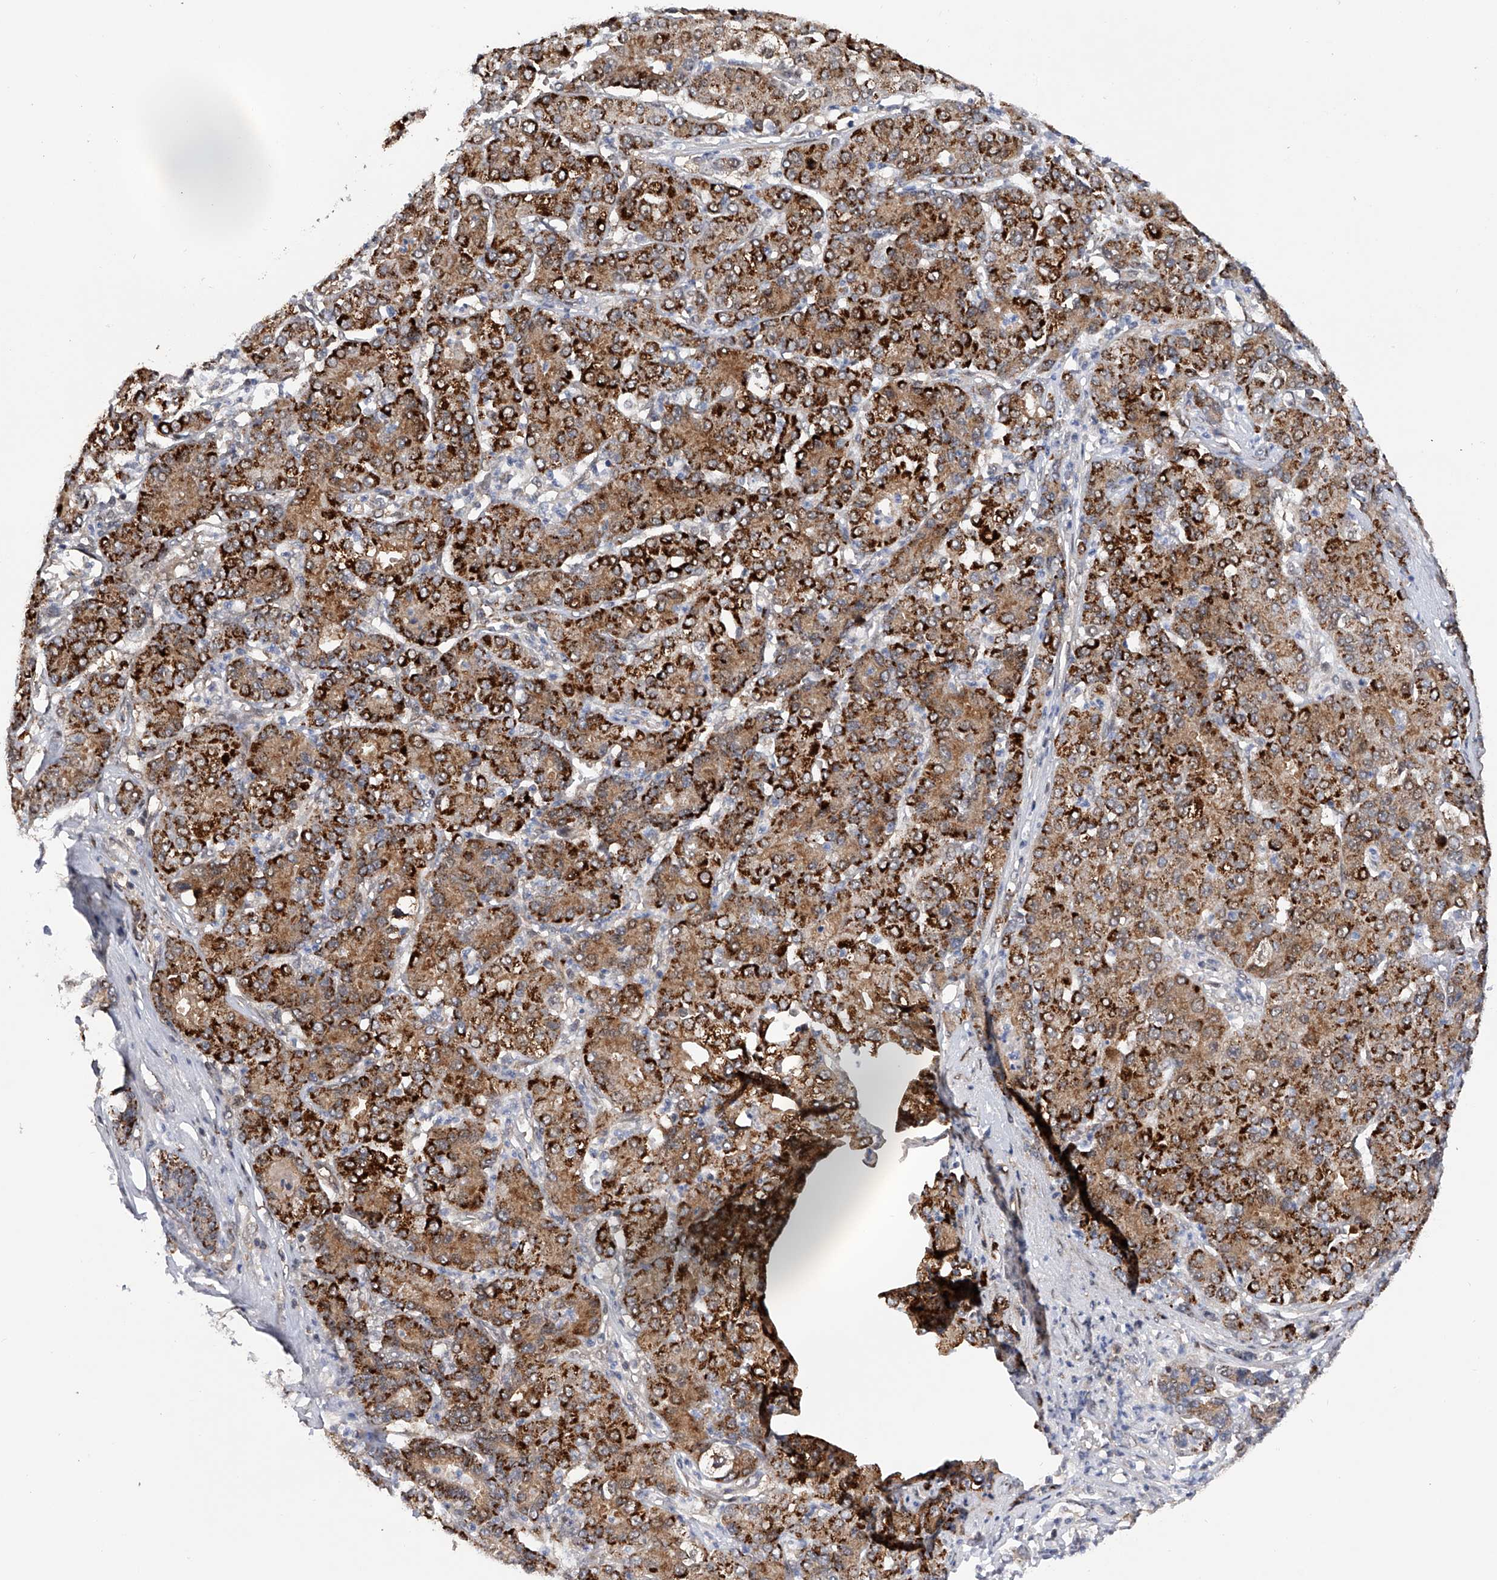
{"staining": {"intensity": "strong", "quantity": "25%-75%", "location": "cytoplasmic/membranous"}, "tissue": "liver cancer", "cell_type": "Tumor cells", "image_type": "cancer", "snomed": [{"axis": "morphology", "description": "Carcinoma, Hepatocellular, NOS"}, {"axis": "topography", "description": "Liver"}], "caption": "IHC staining of hepatocellular carcinoma (liver), which shows high levels of strong cytoplasmic/membranous positivity in approximately 25%-75% of tumor cells indicating strong cytoplasmic/membranous protein positivity. The staining was performed using DAB (3,3'-diaminobenzidine) (brown) for protein detection and nuclei were counterstained in hematoxylin (blue).", "gene": "RWDD2A", "patient": {"sex": "male", "age": 65}}